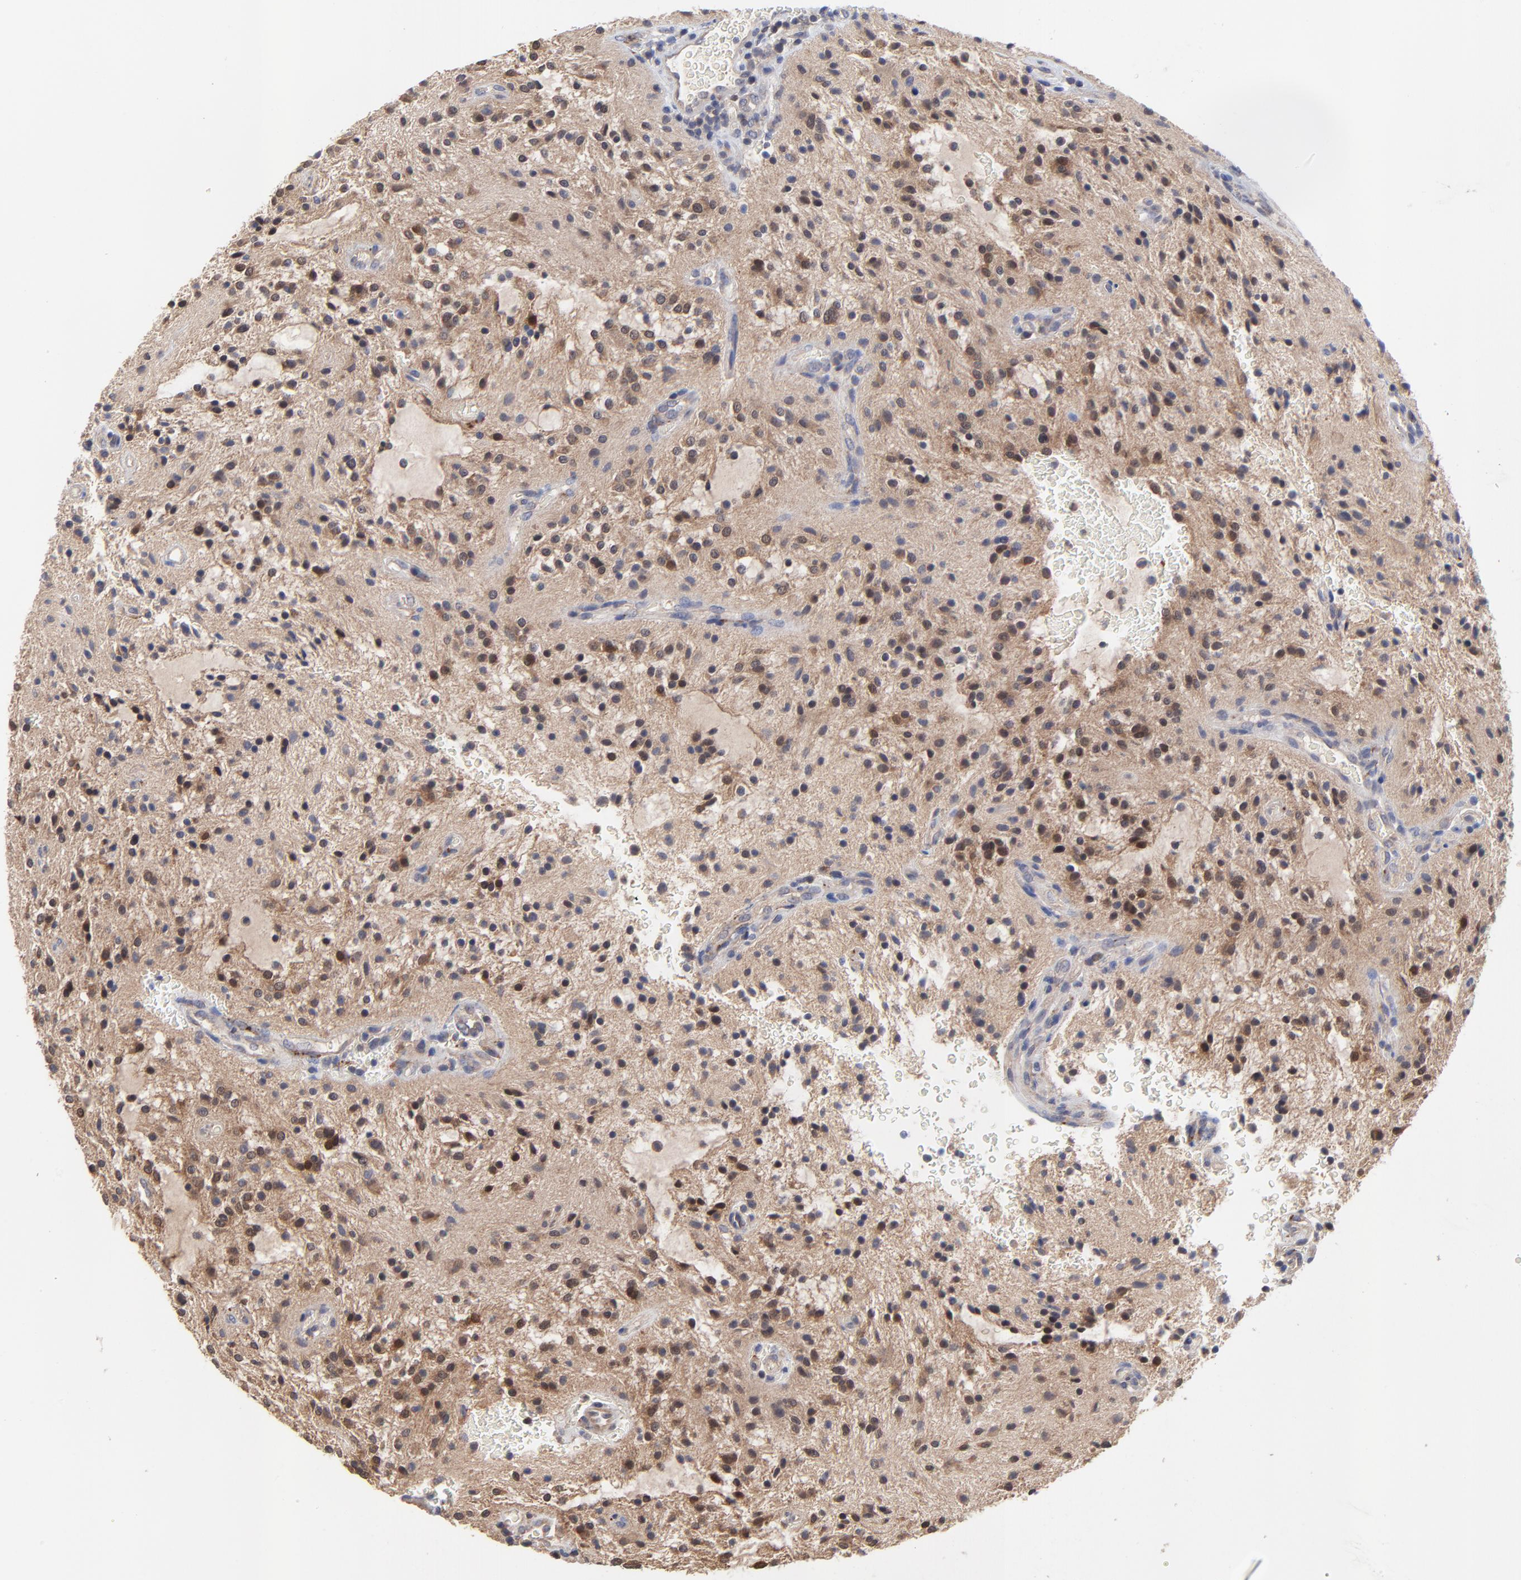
{"staining": {"intensity": "moderate", "quantity": "<25%", "location": "cytoplasmic/membranous,nuclear"}, "tissue": "glioma", "cell_type": "Tumor cells", "image_type": "cancer", "snomed": [{"axis": "morphology", "description": "Glioma, malignant, NOS"}, {"axis": "topography", "description": "Cerebellum"}], "caption": "About <25% of tumor cells in human glioma (malignant) display moderate cytoplasmic/membranous and nuclear protein expression as visualized by brown immunohistochemical staining.", "gene": "PCMT1", "patient": {"sex": "female", "age": 10}}